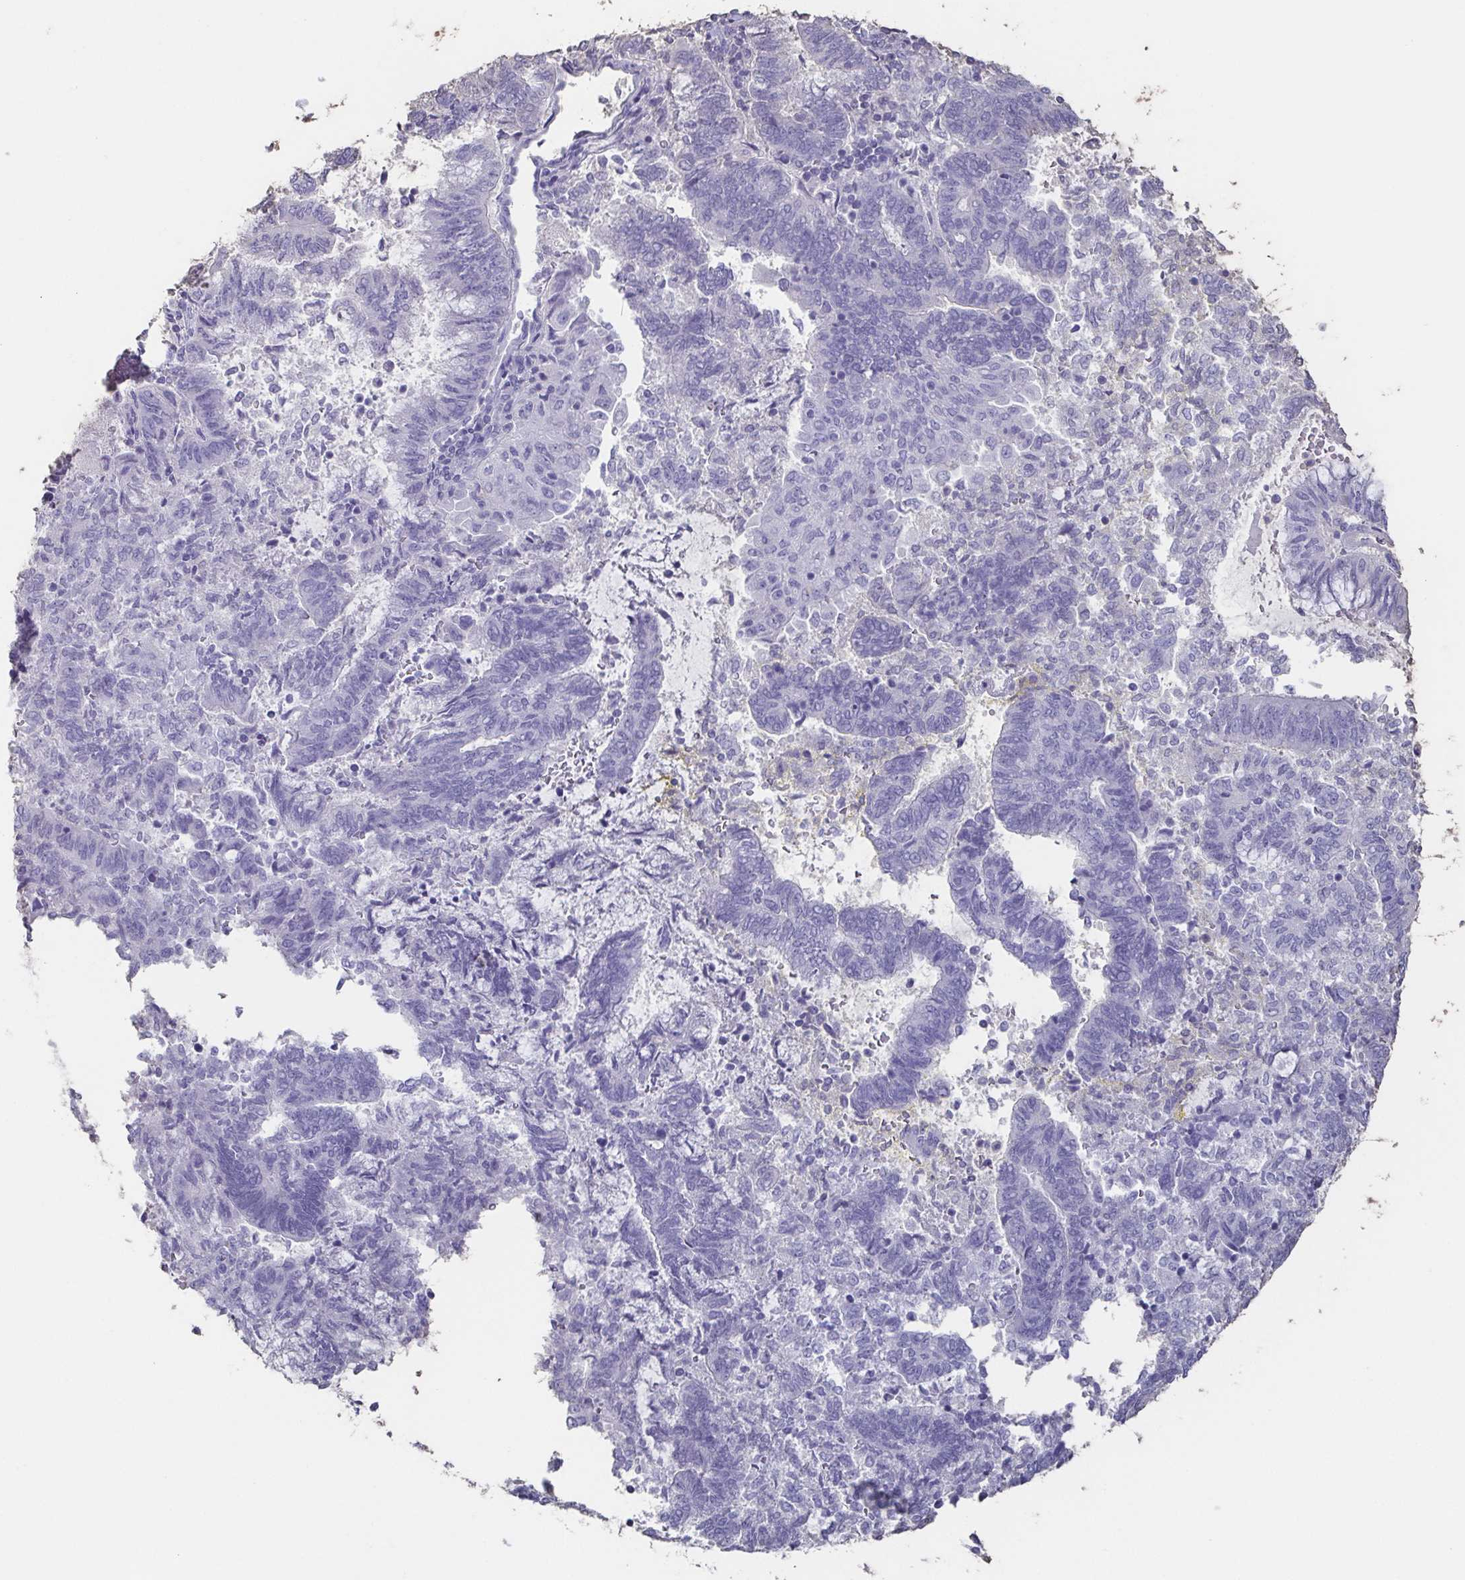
{"staining": {"intensity": "negative", "quantity": "none", "location": "none"}, "tissue": "endometrial cancer", "cell_type": "Tumor cells", "image_type": "cancer", "snomed": [{"axis": "morphology", "description": "Adenocarcinoma, NOS"}, {"axis": "topography", "description": "Endometrium"}], "caption": "Protein analysis of endometrial cancer (adenocarcinoma) exhibits no significant staining in tumor cells.", "gene": "BPIFA2", "patient": {"sex": "female", "age": 65}}